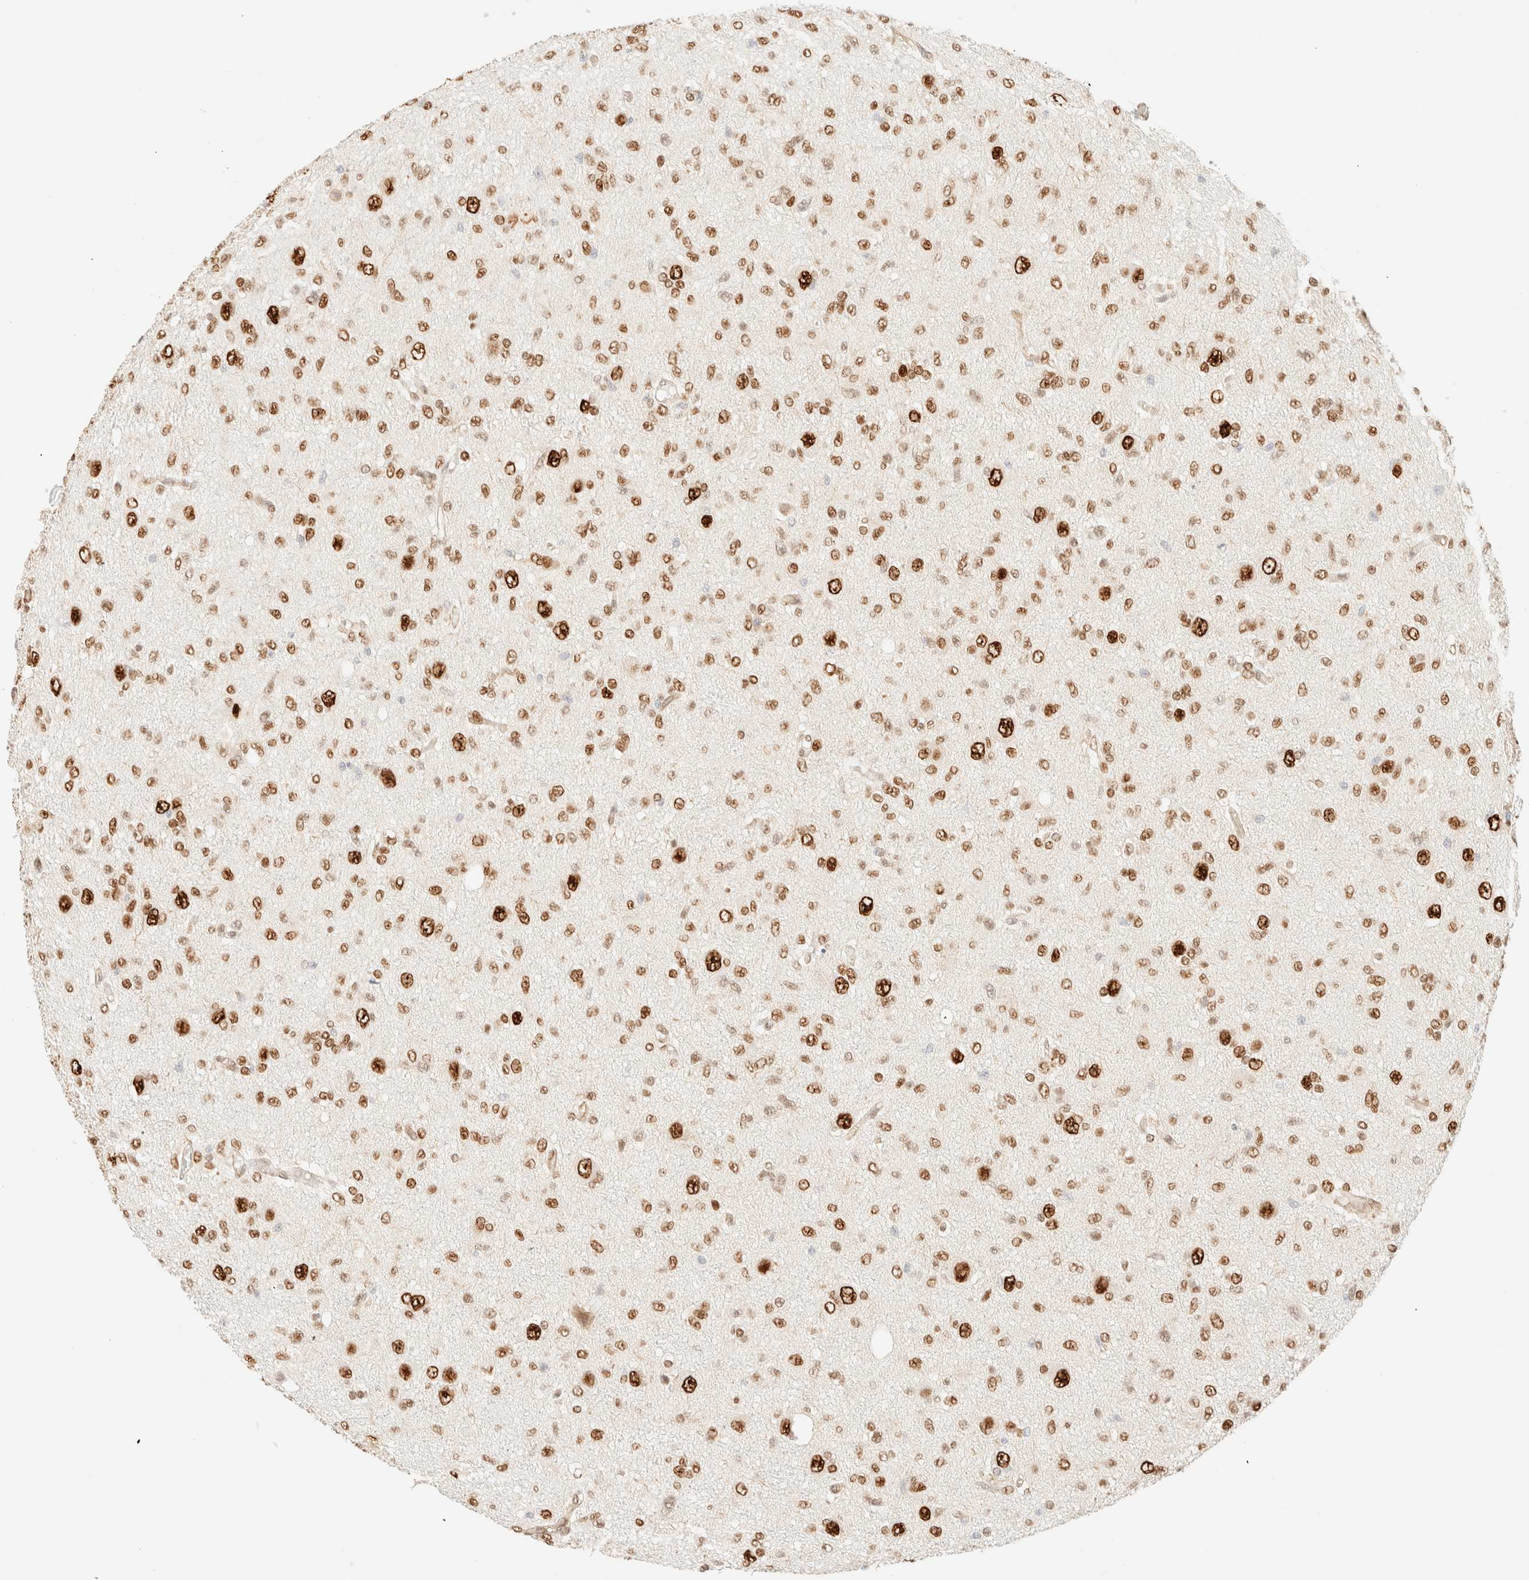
{"staining": {"intensity": "strong", "quantity": ">75%", "location": "nuclear"}, "tissue": "glioma", "cell_type": "Tumor cells", "image_type": "cancer", "snomed": [{"axis": "morphology", "description": "Glioma, malignant, High grade"}, {"axis": "topography", "description": "Brain"}], "caption": "Protein staining by immunohistochemistry (IHC) exhibits strong nuclear expression in approximately >75% of tumor cells in high-grade glioma (malignant). The staining was performed using DAB (3,3'-diaminobenzidine) to visualize the protein expression in brown, while the nuclei were stained in blue with hematoxylin (Magnification: 20x).", "gene": "ZSCAN18", "patient": {"sex": "female", "age": 59}}